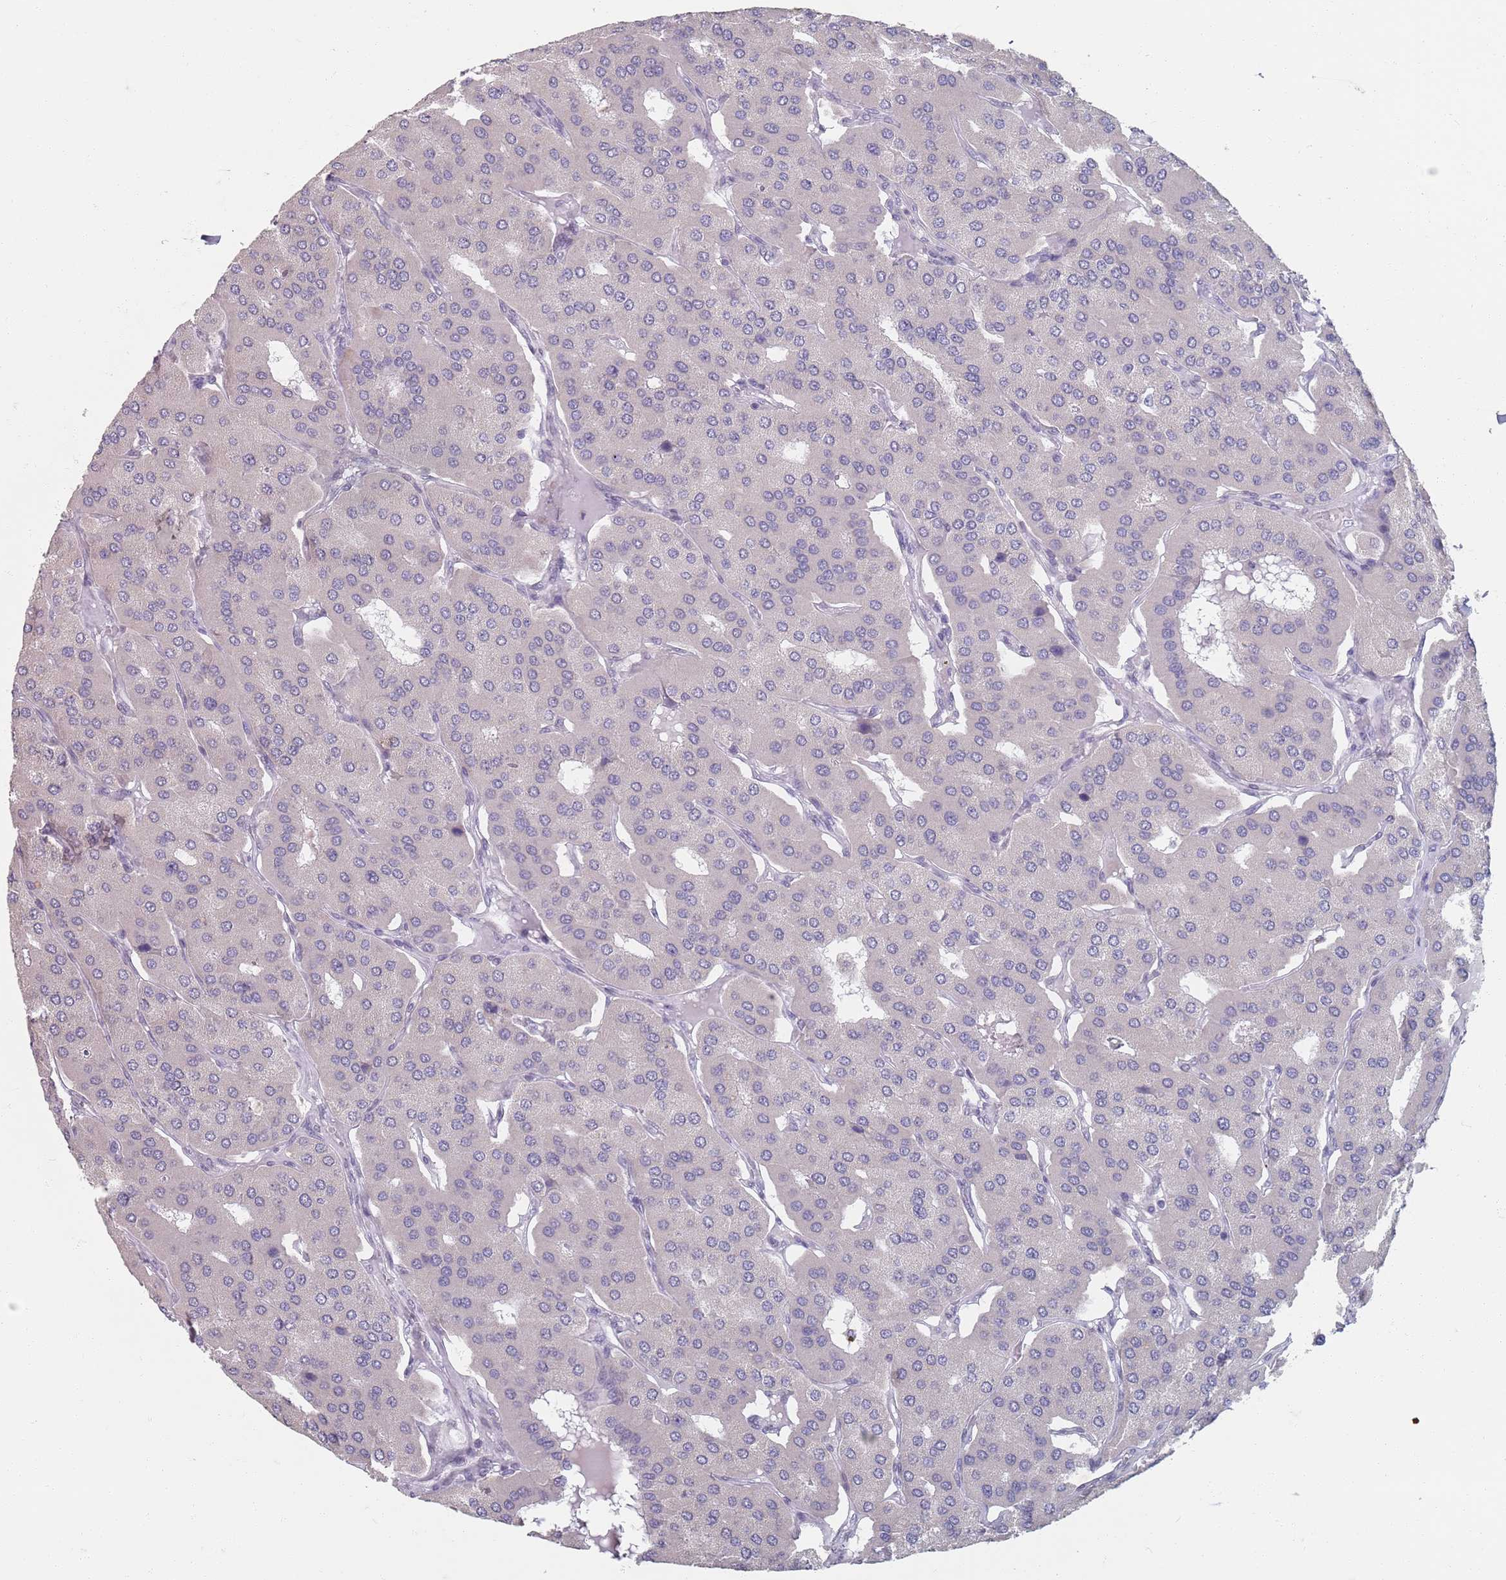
{"staining": {"intensity": "negative", "quantity": "none", "location": "none"}, "tissue": "parathyroid gland", "cell_type": "Glandular cells", "image_type": "normal", "snomed": [{"axis": "morphology", "description": "Normal tissue, NOS"}, {"axis": "morphology", "description": "Adenoma, NOS"}, {"axis": "topography", "description": "Parathyroid gland"}], "caption": "Immunohistochemistry histopathology image of unremarkable human parathyroid gland stained for a protein (brown), which reveals no expression in glandular cells.", "gene": "SAMD1", "patient": {"sex": "female", "age": 86}}